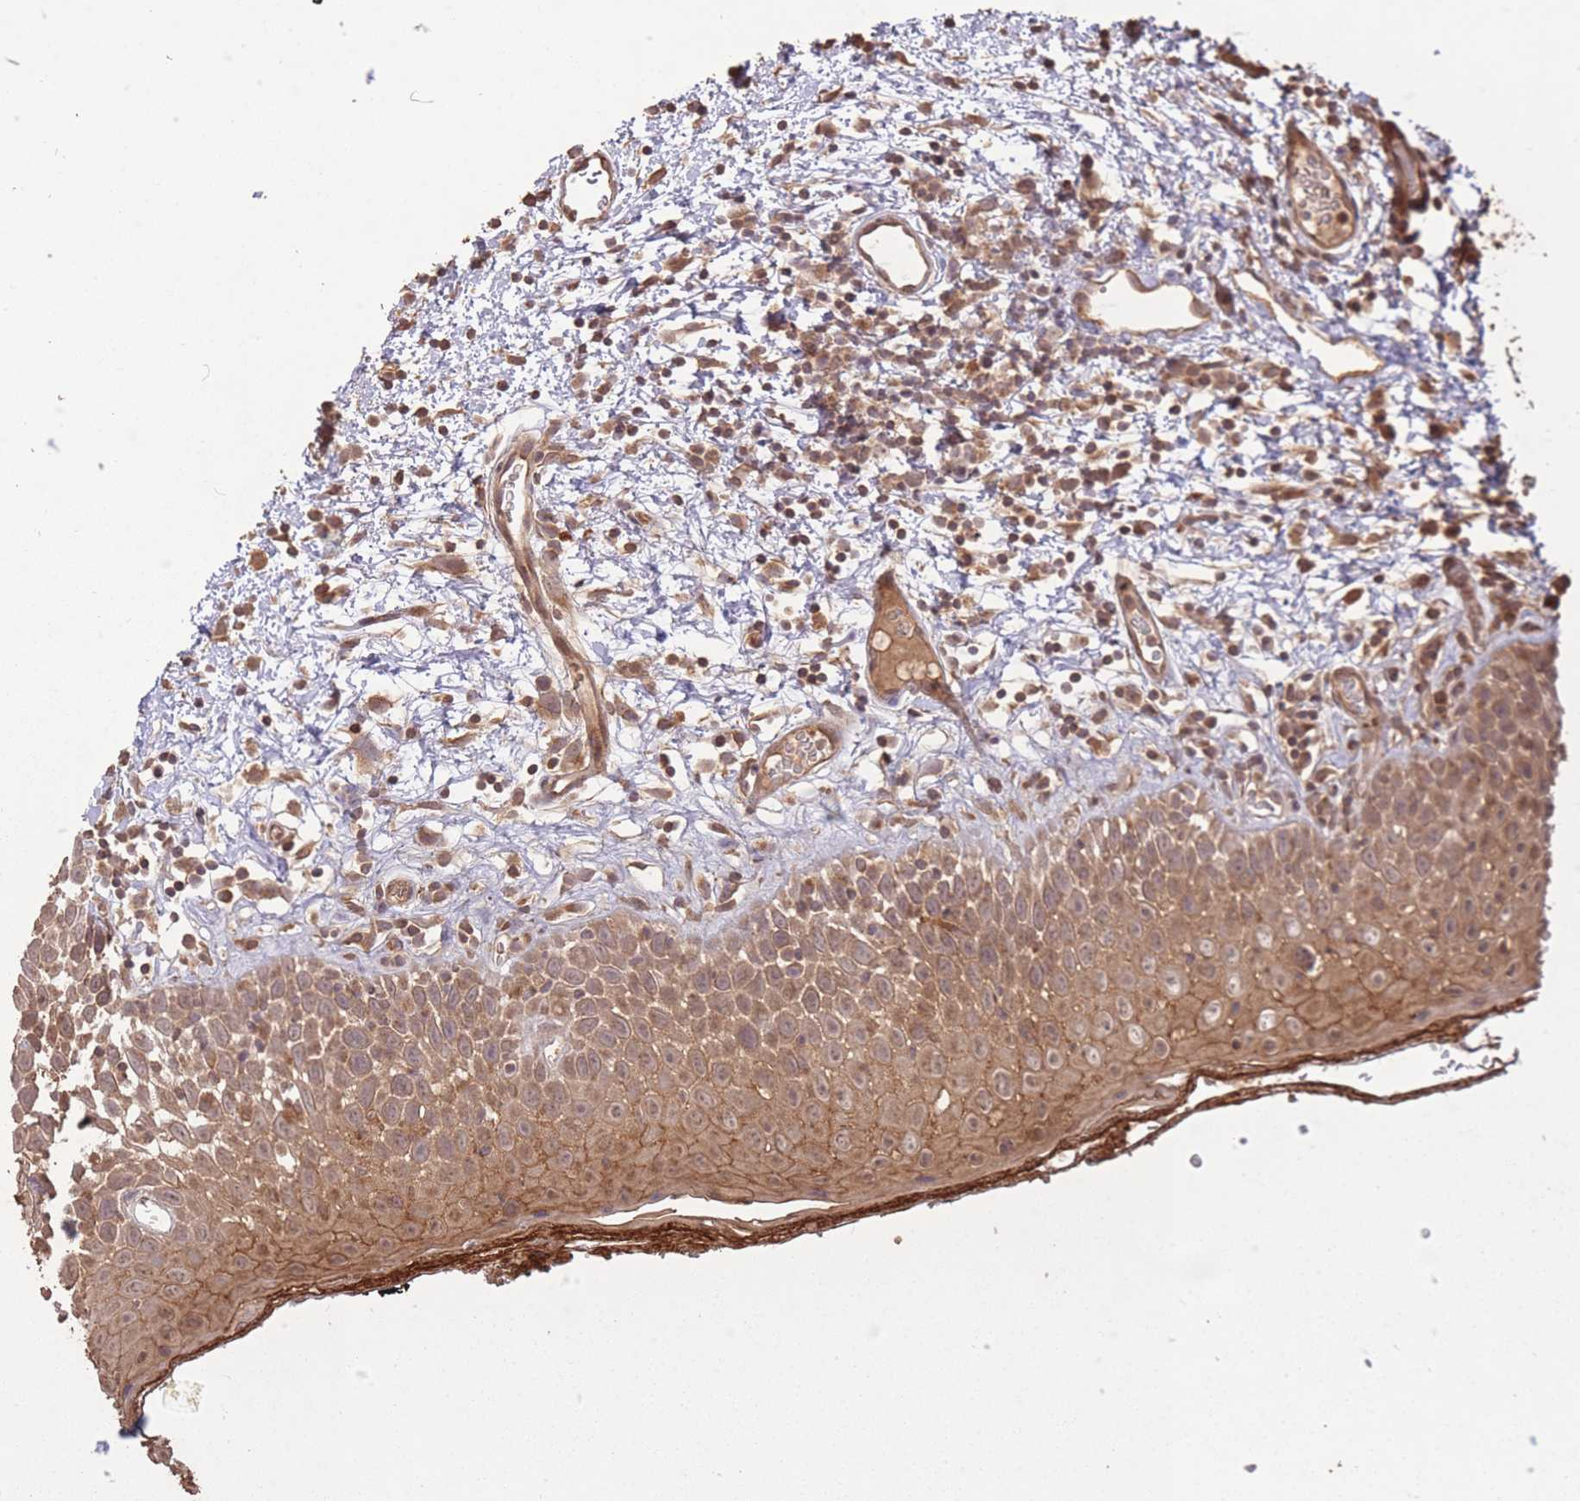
{"staining": {"intensity": "moderate", "quantity": ">75%", "location": "cytoplasmic/membranous,nuclear"}, "tissue": "oral mucosa", "cell_type": "Squamous epithelial cells", "image_type": "normal", "snomed": [{"axis": "morphology", "description": "Normal tissue, NOS"}, {"axis": "morphology", "description": "Squamous cell carcinoma, NOS"}, {"axis": "topography", "description": "Oral tissue"}, {"axis": "topography", "description": "Tounge, NOS"}, {"axis": "topography", "description": "Head-Neck"}], "caption": "IHC (DAB (3,3'-diaminobenzidine)) staining of benign human oral mucosa exhibits moderate cytoplasmic/membranous,nuclear protein staining in approximately >75% of squamous epithelial cells. (DAB = brown stain, brightfield microscopy at high magnification).", "gene": "ERBB3", "patient": {"sex": "male", "age": 76}}